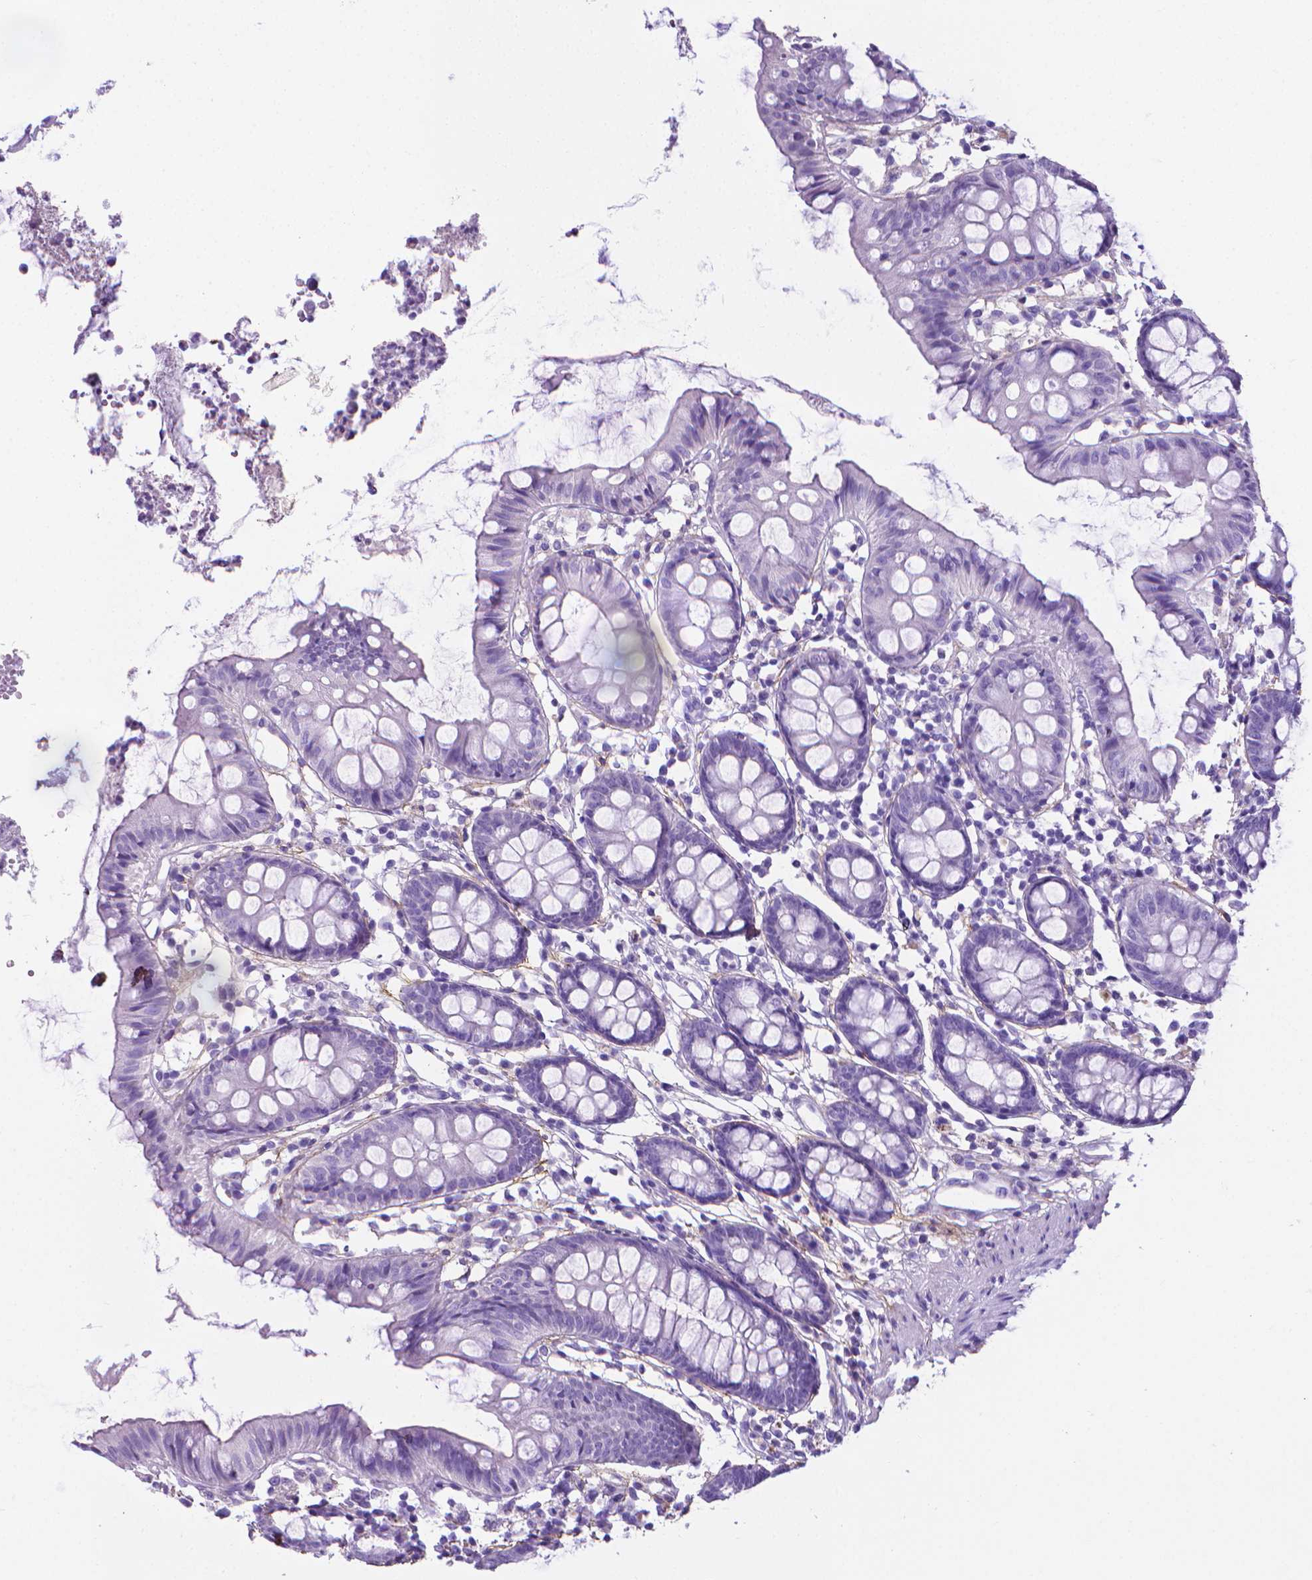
{"staining": {"intensity": "negative", "quantity": "none", "location": "none"}, "tissue": "colon", "cell_type": "Endothelial cells", "image_type": "normal", "snomed": [{"axis": "morphology", "description": "Normal tissue, NOS"}, {"axis": "topography", "description": "Colon"}], "caption": "Immunohistochemistry photomicrograph of benign human colon stained for a protein (brown), which displays no expression in endothelial cells. Brightfield microscopy of IHC stained with DAB (brown) and hematoxylin (blue), captured at high magnification.", "gene": "MFAP2", "patient": {"sex": "female", "age": 84}}